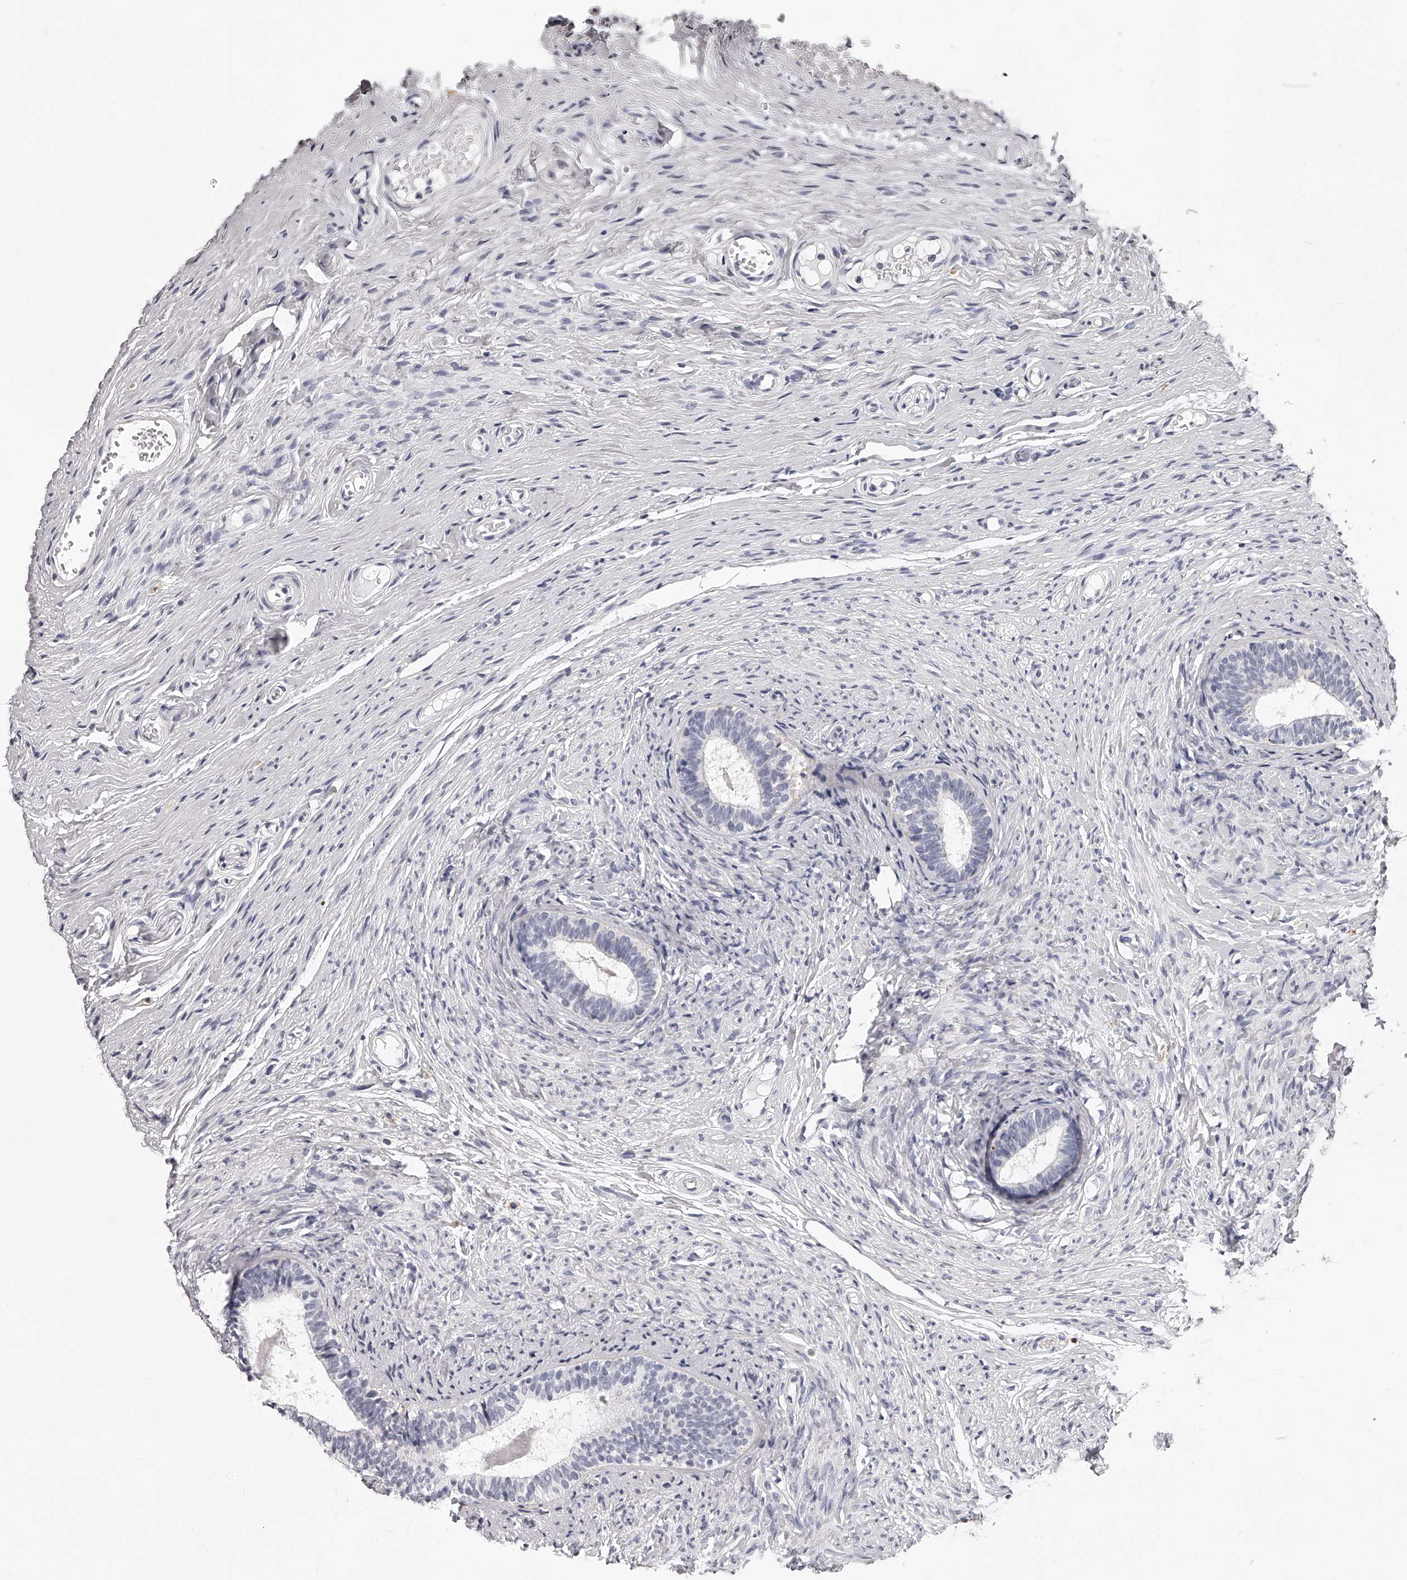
{"staining": {"intensity": "moderate", "quantity": "<25%", "location": "cytoplasmic/membranous"}, "tissue": "epididymis", "cell_type": "Glandular cells", "image_type": "normal", "snomed": [{"axis": "morphology", "description": "Normal tissue, NOS"}, {"axis": "topography", "description": "Epididymis"}], "caption": "Glandular cells show low levels of moderate cytoplasmic/membranous positivity in approximately <25% of cells in benign human epididymis. Nuclei are stained in blue.", "gene": "DMRT1", "patient": {"sex": "male", "age": 9}}